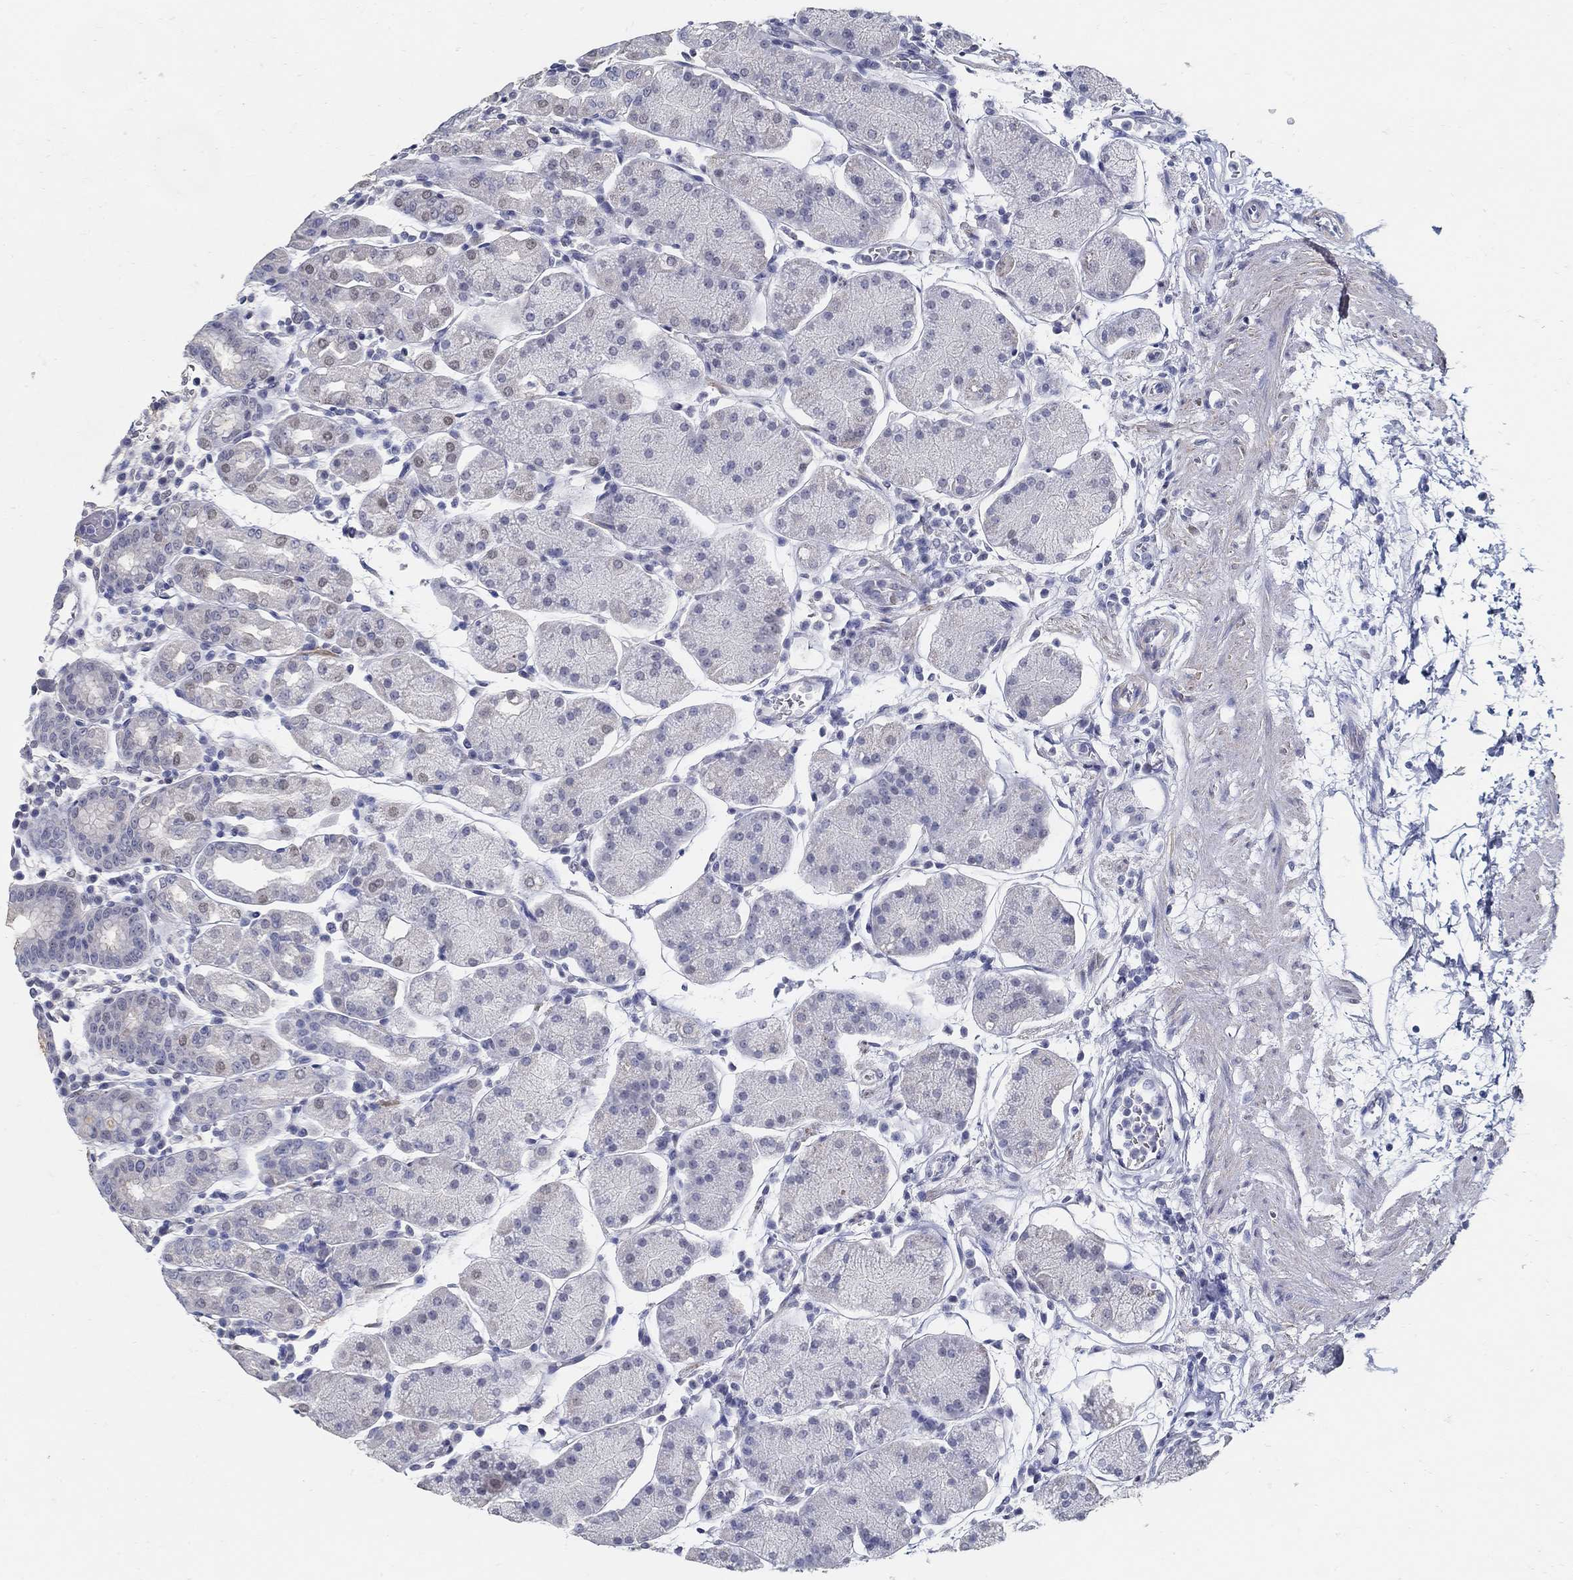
{"staining": {"intensity": "negative", "quantity": "none", "location": "none"}, "tissue": "stomach", "cell_type": "Glandular cells", "image_type": "normal", "snomed": [{"axis": "morphology", "description": "Normal tissue, NOS"}, {"axis": "topography", "description": "Stomach"}], "caption": "The micrograph demonstrates no significant positivity in glandular cells of stomach.", "gene": "USP29", "patient": {"sex": "male", "age": 54}}